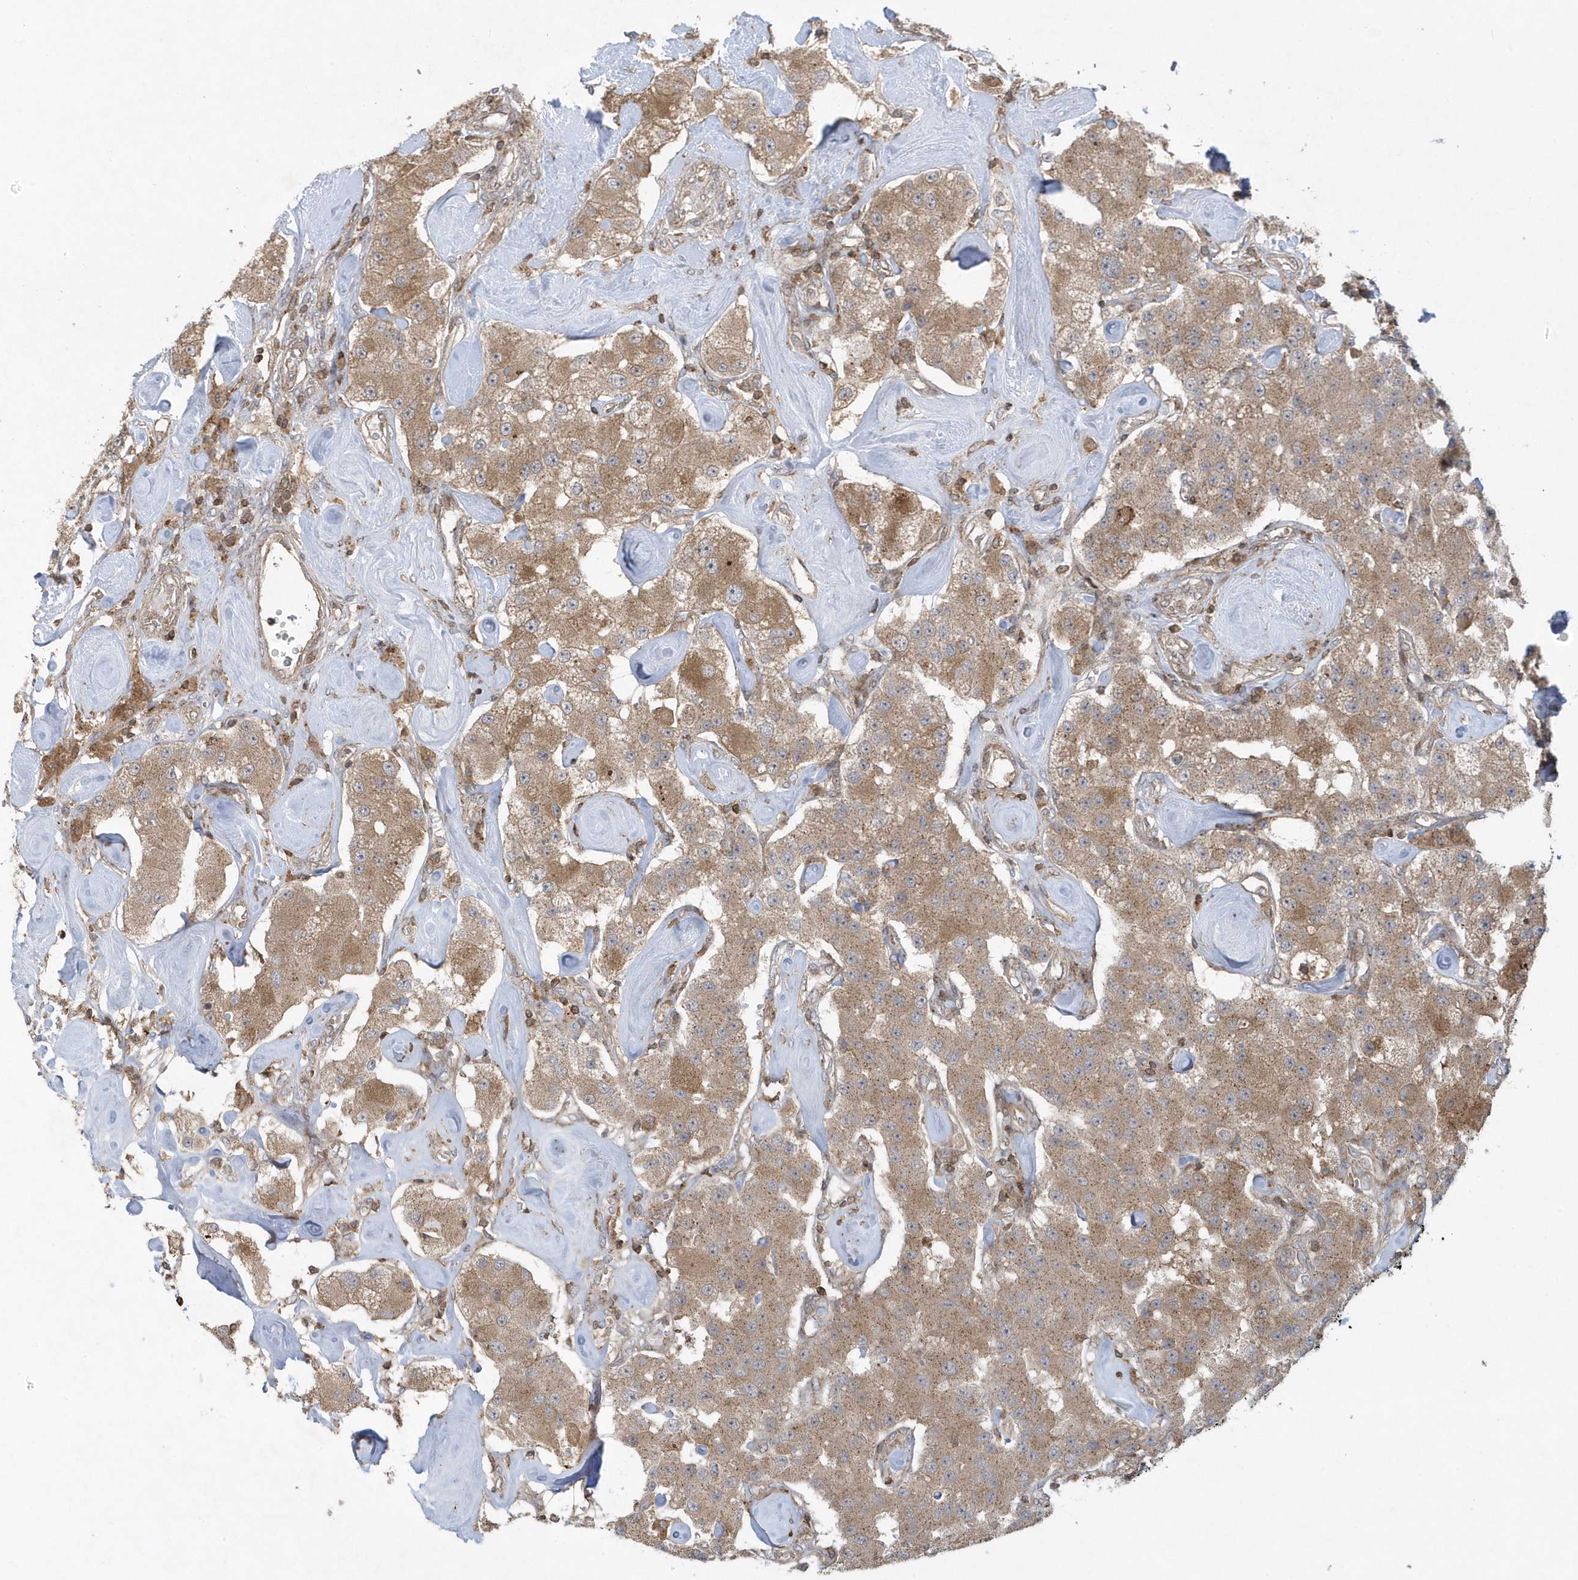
{"staining": {"intensity": "moderate", "quantity": ">75%", "location": "cytoplasmic/membranous"}, "tissue": "carcinoid", "cell_type": "Tumor cells", "image_type": "cancer", "snomed": [{"axis": "morphology", "description": "Carcinoid, malignant, NOS"}, {"axis": "topography", "description": "Pancreas"}], "caption": "This micrograph displays immunohistochemistry staining of carcinoid, with medium moderate cytoplasmic/membranous expression in approximately >75% of tumor cells.", "gene": "STAMBP", "patient": {"sex": "male", "age": 41}}